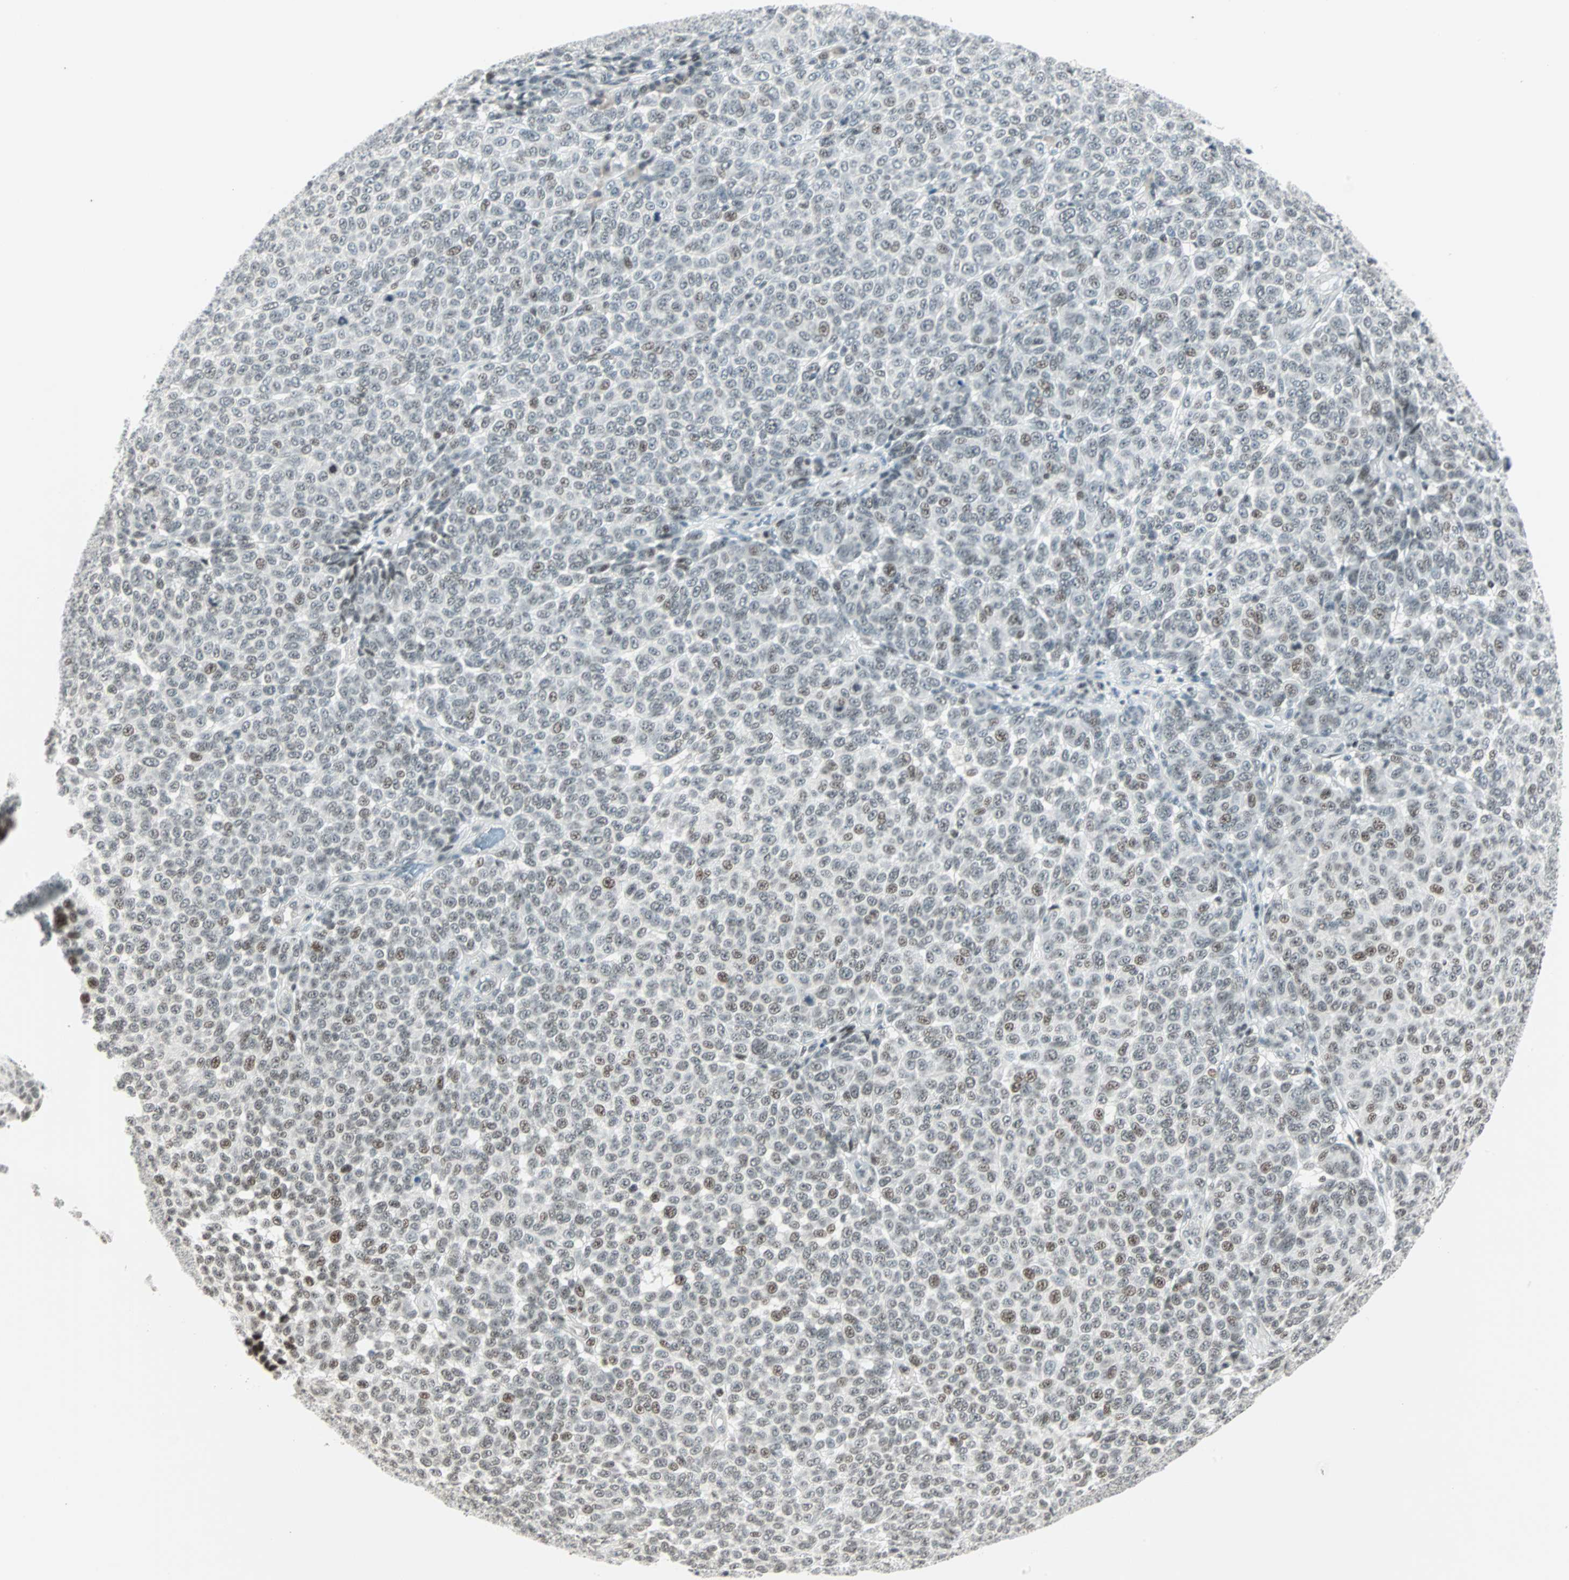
{"staining": {"intensity": "weak", "quantity": "25%-75%", "location": "nuclear"}, "tissue": "melanoma", "cell_type": "Tumor cells", "image_type": "cancer", "snomed": [{"axis": "morphology", "description": "Malignant melanoma, NOS"}, {"axis": "topography", "description": "Skin"}], "caption": "Malignant melanoma stained for a protein shows weak nuclear positivity in tumor cells. Nuclei are stained in blue.", "gene": "SIN3A", "patient": {"sex": "male", "age": 59}}